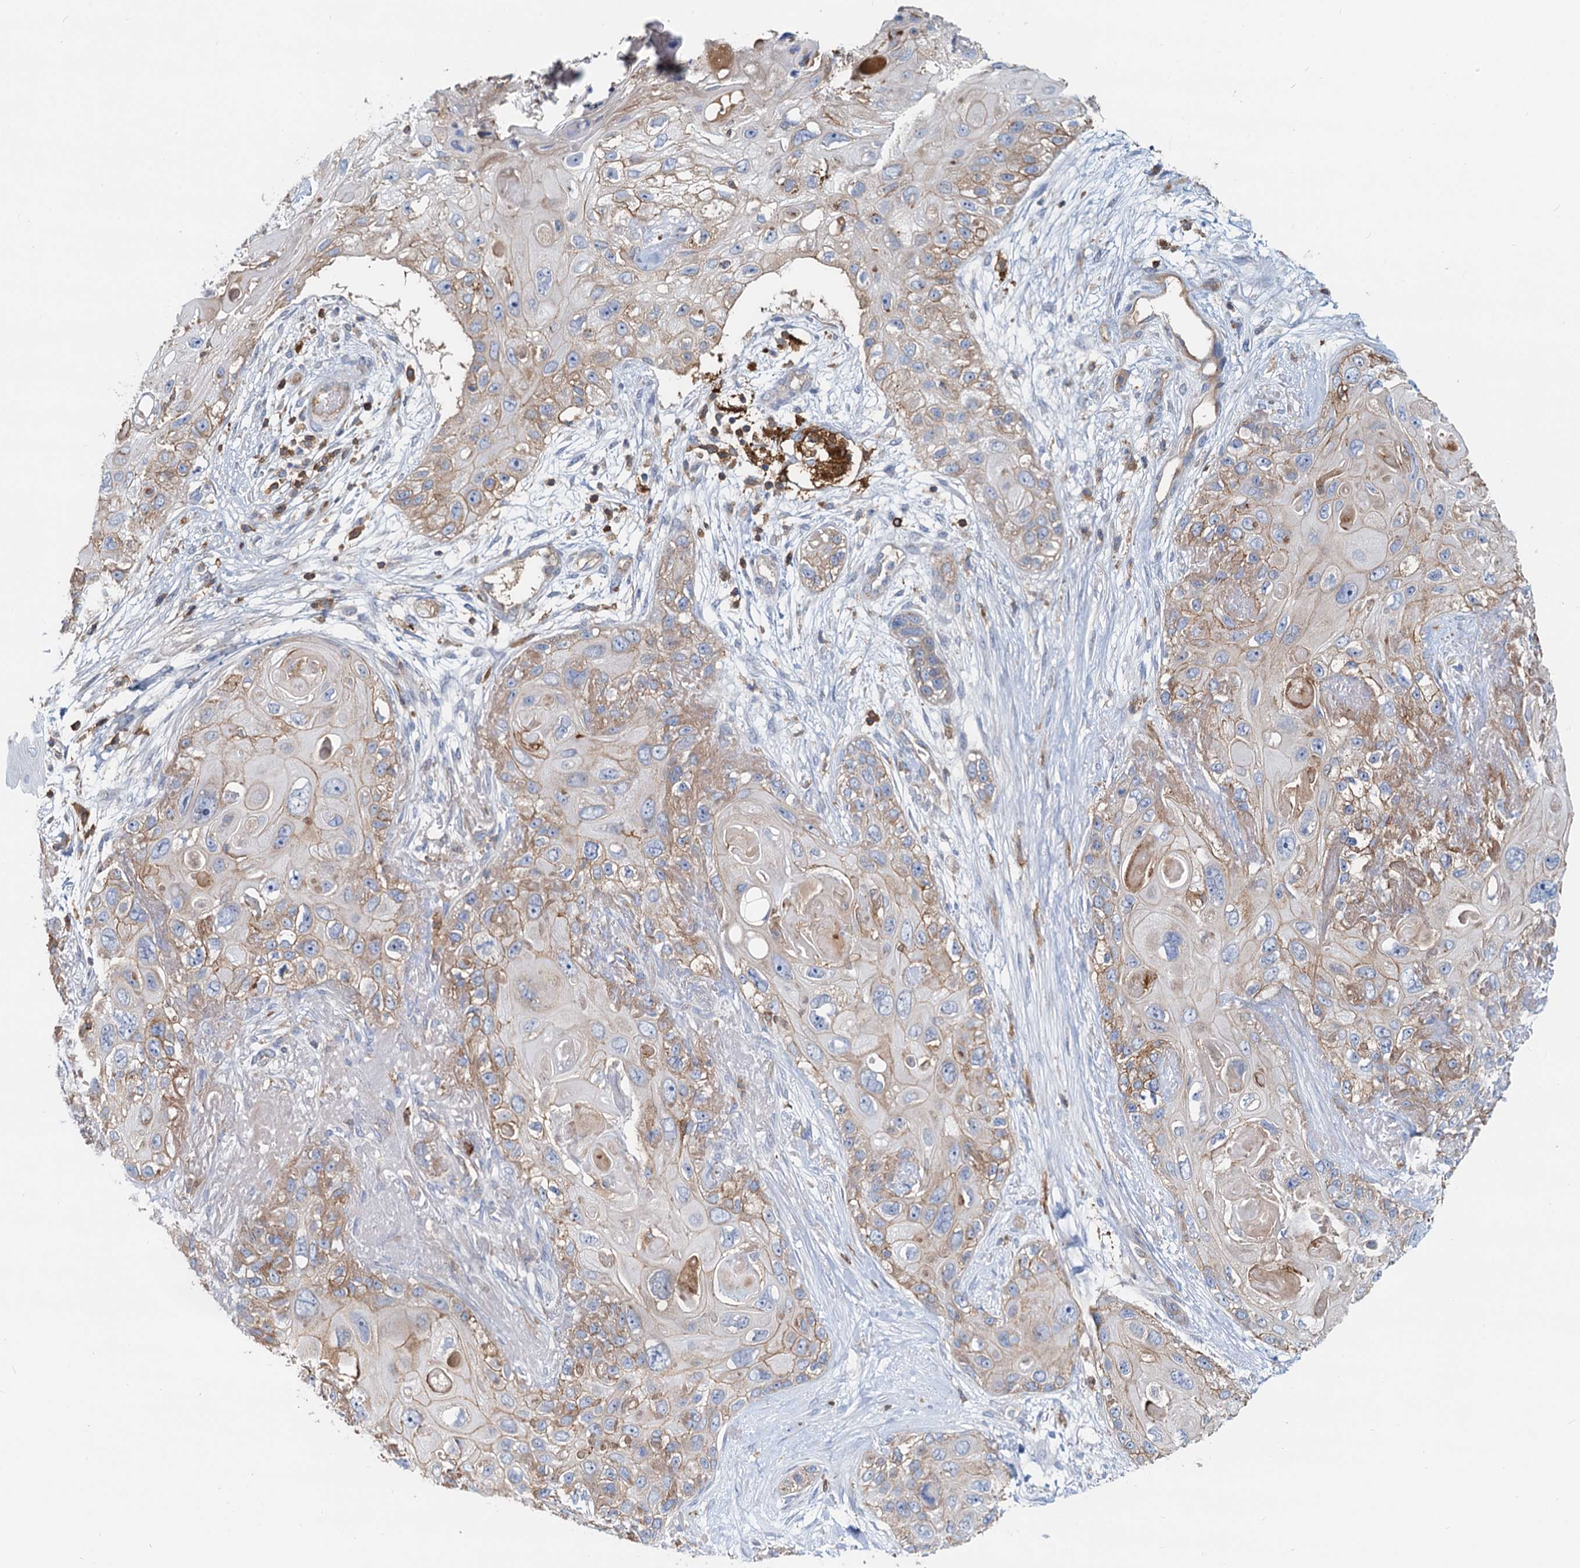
{"staining": {"intensity": "weak", "quantity": "25%-75%", "location": "cytoplasmic/membranous"}, "tissue": "skin cancer", "cell_type": "Tumor cells", "image_type": "cancer", "snomed": [{"axis": "morphology", "description": "Normal tissue, NOS"}, {"axis": "morphology", "description": "Squamous cell carcinoma, NOS"}, {"axis": "topography", "description": "Skin"}], "caption": "The micrograph shows a brown stain indicating the presence of a protein in the cytoplasmic/membranous of tumor cells in skin cancer (squamous cell carcinoma).", "gene": "LNX2", "patient": {"sex": "male", "age": 72}}